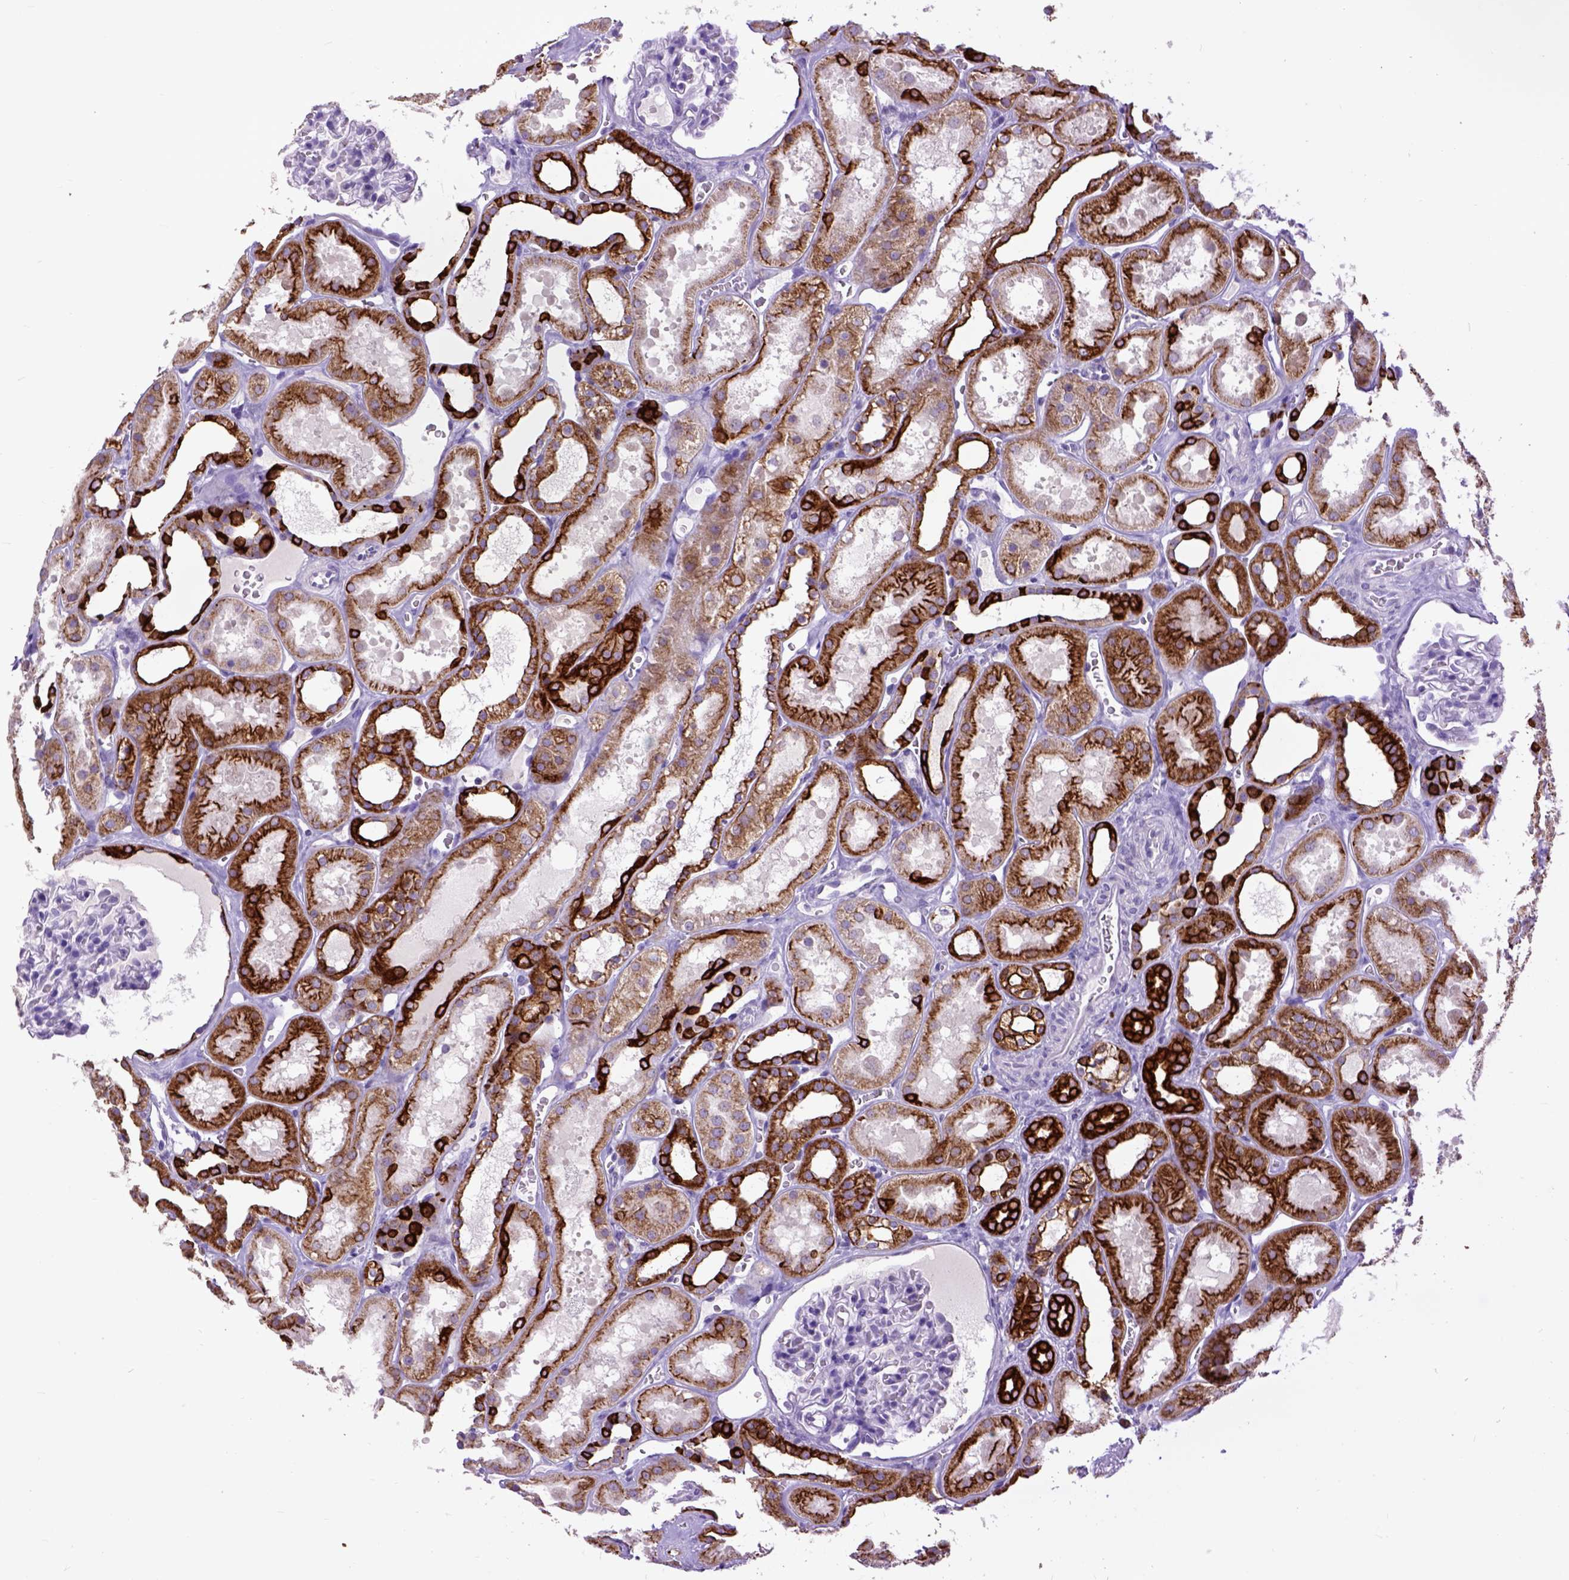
{"staining": {"intensity": "negative", "quantity": "none", "location": "none"}, "tissue": "kidney", "cell_type": "Cells in glomeruli", "image_type": "normal", "snomed": [{"axis": "morphology", "description": "Normal tissue, NOS"}, {"axis": "topography", "description": "Kidney"}], "caption": "Immunohistochemistry (IHC) image of benign kidney: kidney stained with DAB reveals no significant protein expression in cells in glomeruli. Brightfield microscopy of immunohistochemistry (IHC) stained with DAB (brown) and hematoxylin (blue), captured at high magnification.", "gene": "RAB25", "patient": {"sex": "female", "age": 41}}